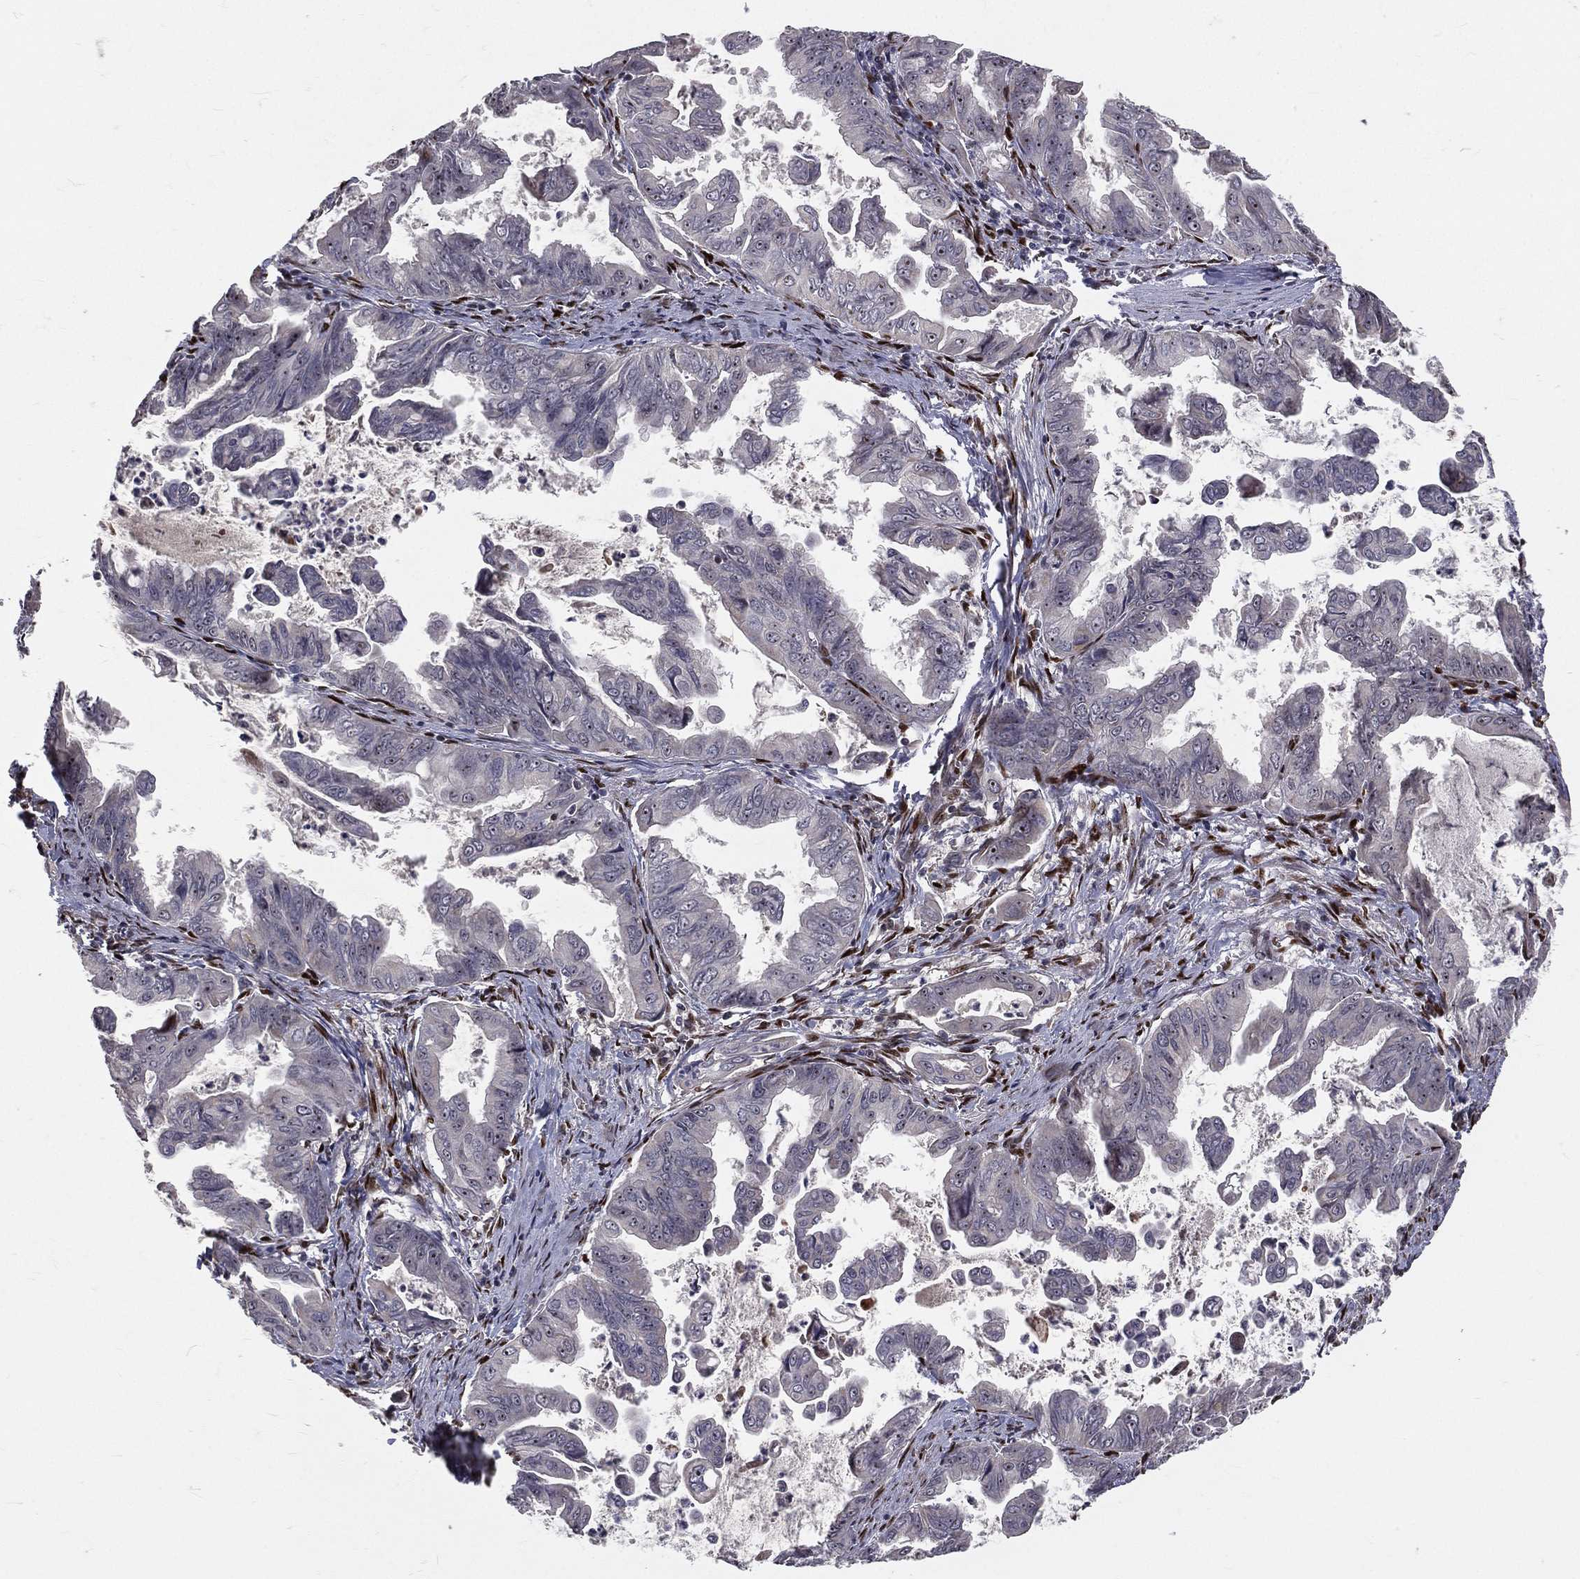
{"staining": {"intensity": "negative", "quantity": "none", "location": "none"}, "tissue": "stomach cancer", "cell_type": "Tumor cells", "image_type": "cancer", "snomed": [{"axis": "morphology", "description": "Adenocarcinoma, NOS"}, {"axis": "topography", "description": "Stomach, upper"}], "caption": "Tumor cells are negative for brown protein staining in stomach adenocarcinoma. The staining is performed using DAB brown chromogen with nuclei counter-stained in using hematoxylin.", "gene": "ZEB1", "patient": {"sex": "male", "age": 80}}